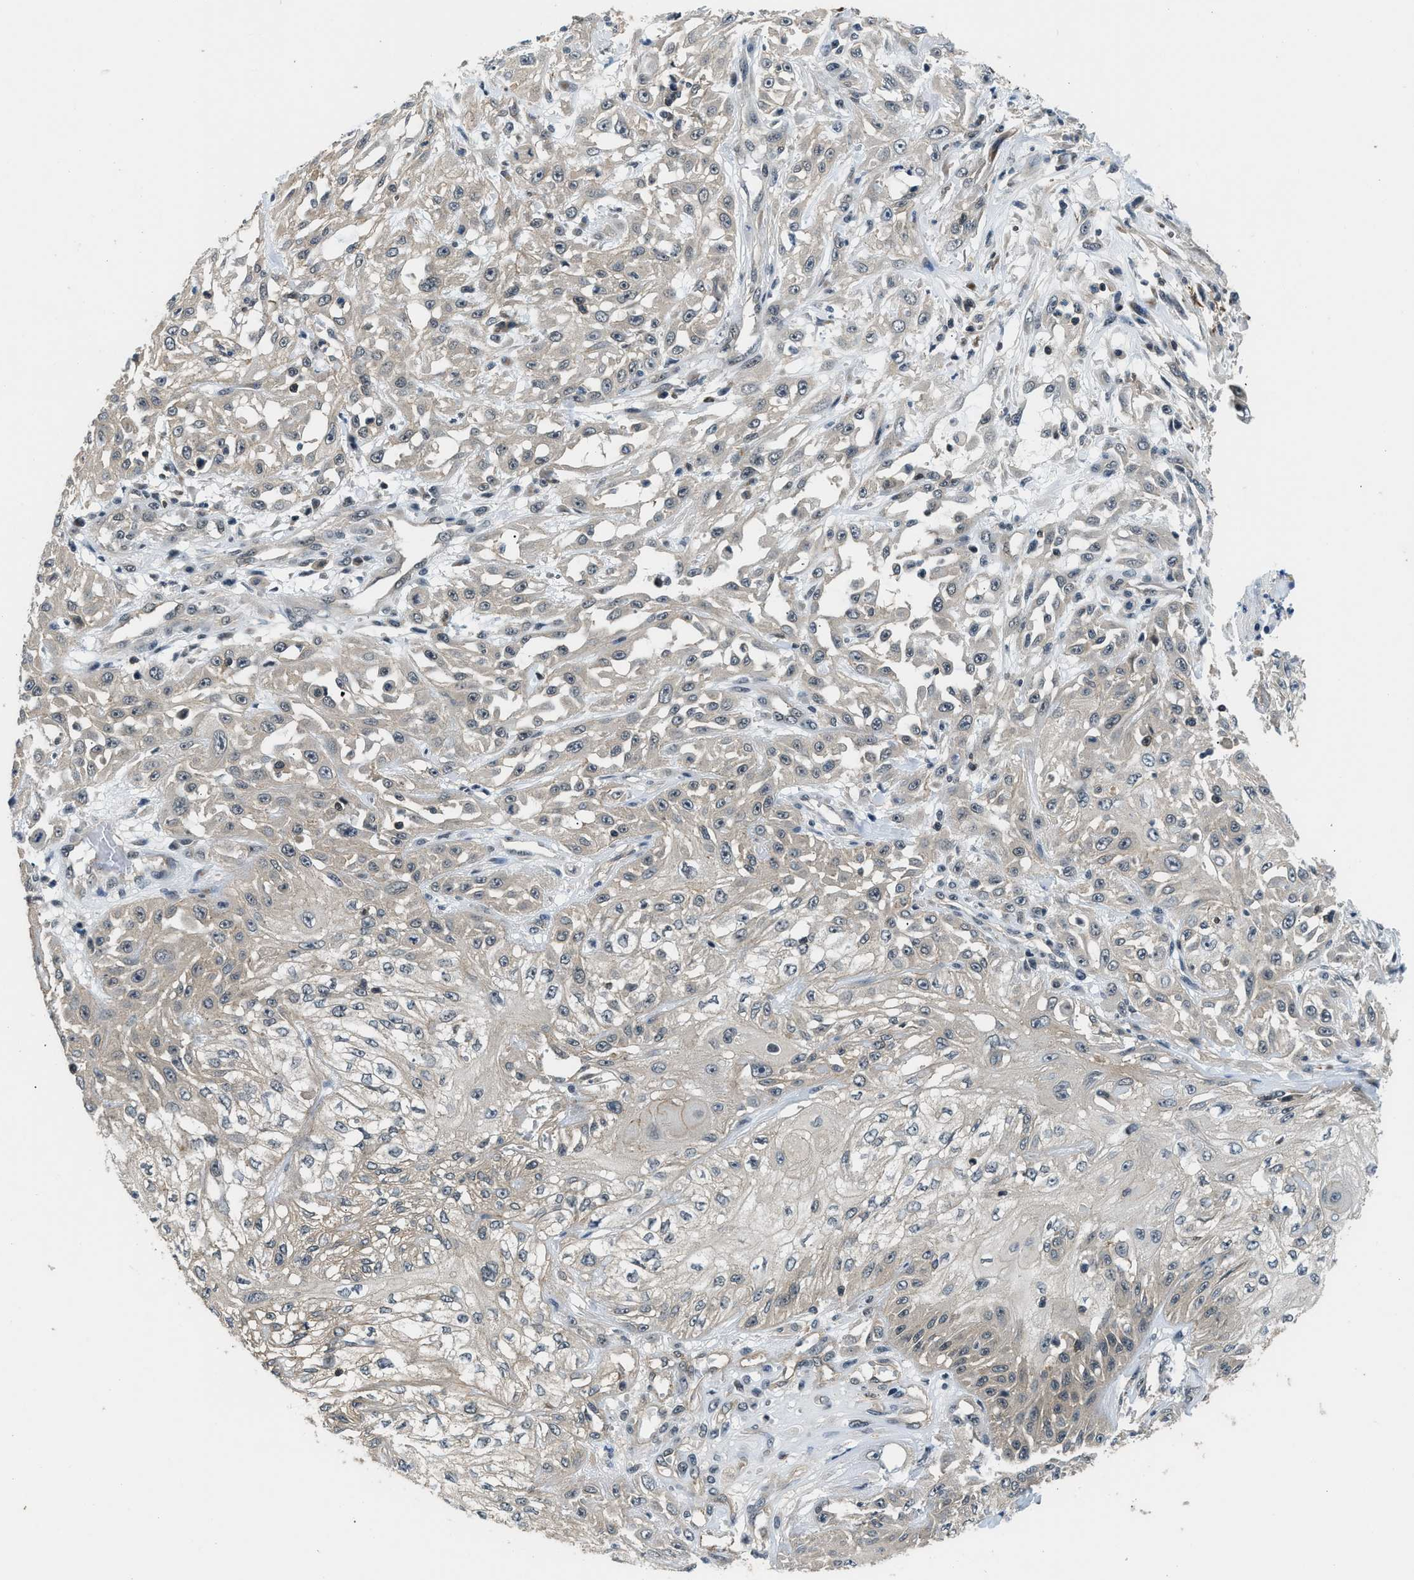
{"staining": {"intensity": "weak", "quantity": "25%-75%", "location": "cytoplasmic/membranous"}, "tissue": "skin cancer", "cell_type": "Tumor cells", "image_type": "cancer", "snomed": [{"axis": "morphology", "description": "Squamous cell carcinoma, NOS"}, {"axis": "morphology", "description": "Squamous cell carcinoma, metastatic, NOS"}, {"axis": "topography", "description": "Skin"}, {"axis": "topography", "description": "Lymph node"}], "caption": "Tumor cells display low levels of weak cytoplasmic/membranous expression in approximately 25%-75% of cells in skin cancer.", "gene": "MTMR1", "patient": {"sex": "male", "age": 75}}